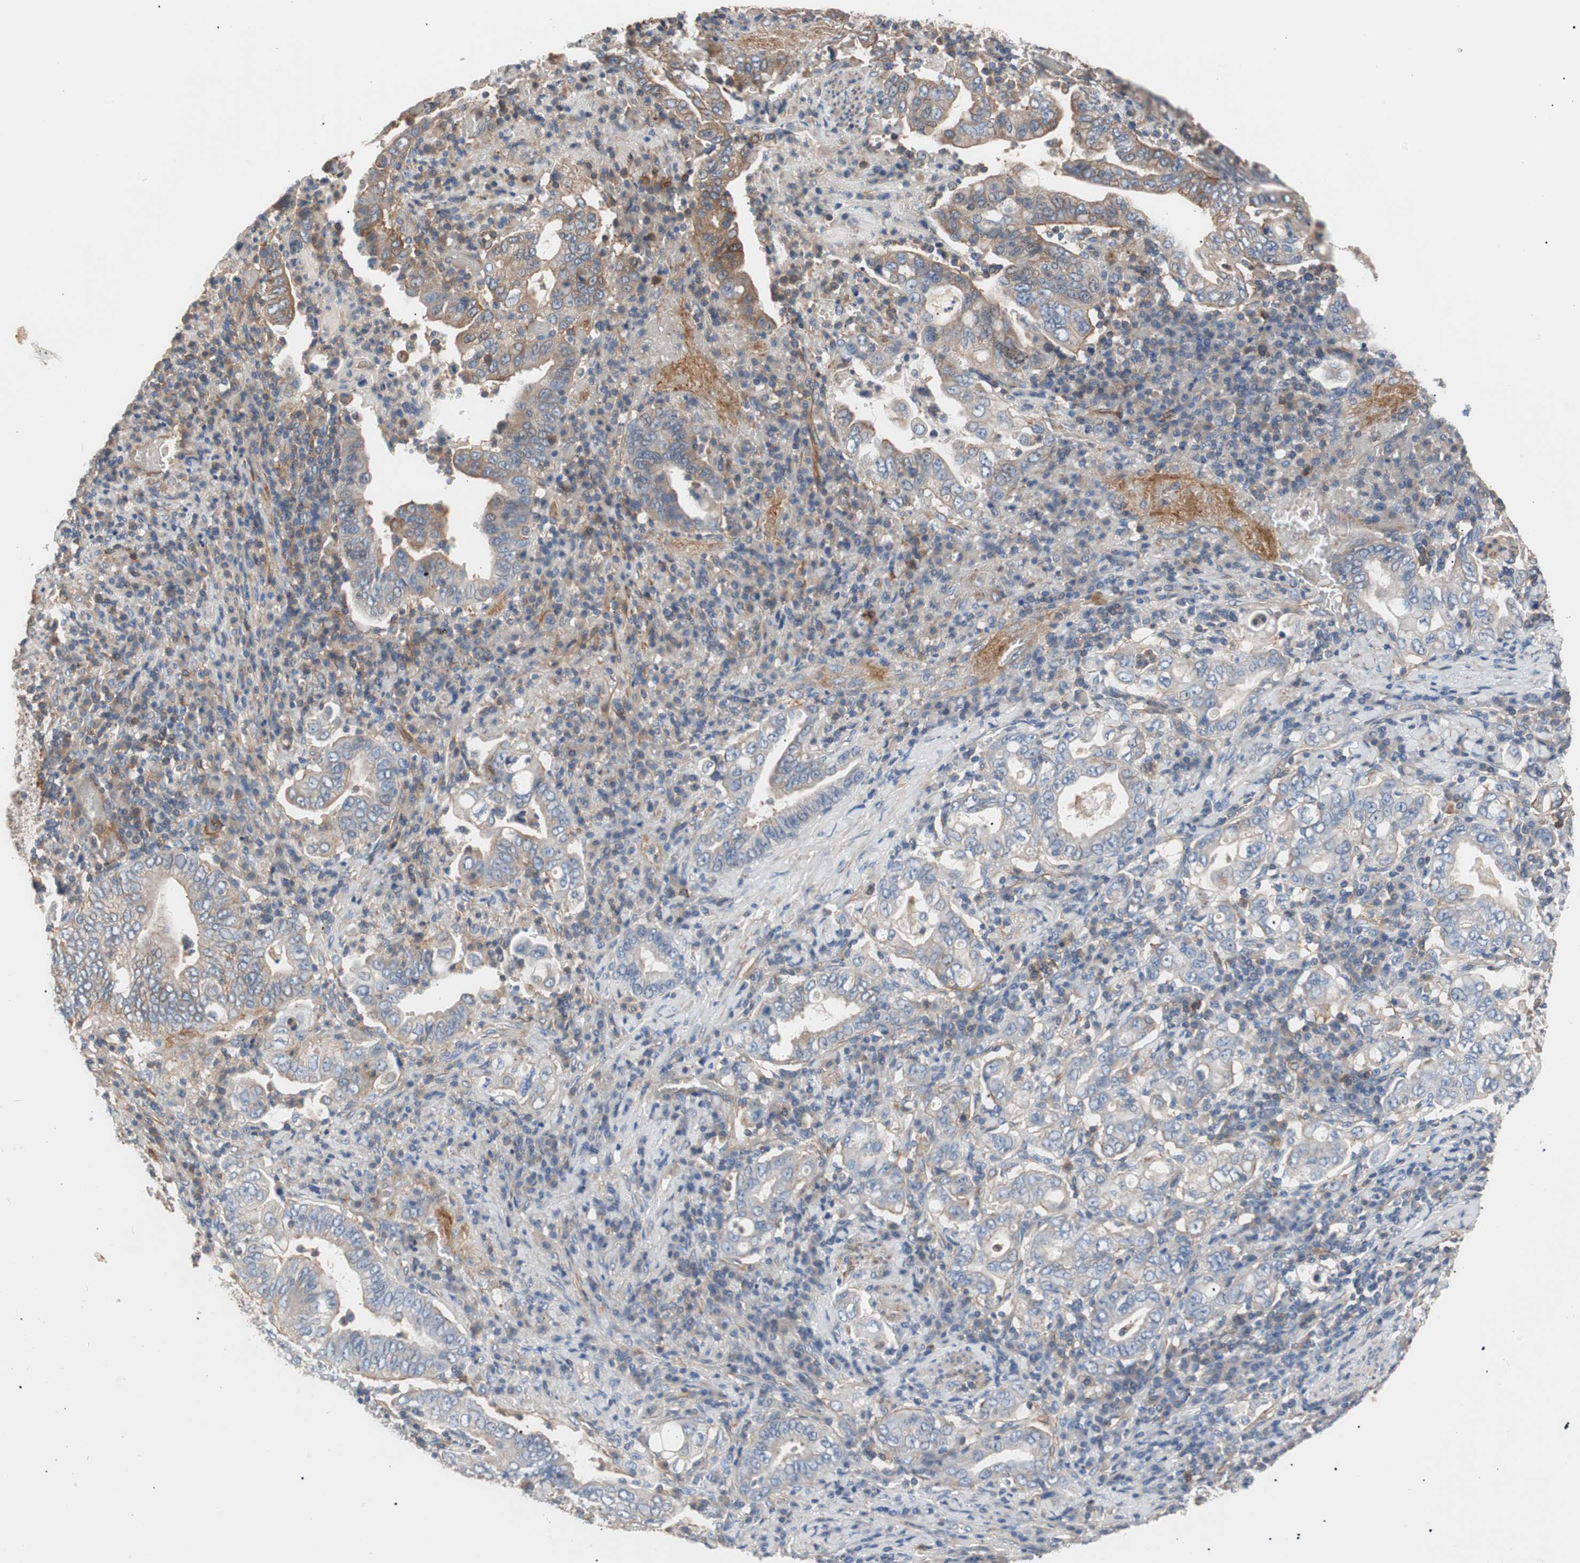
{"staining": {"intensity": "weak", "quantity": "<25%", "location": "cytoplasmic/membranous"}, "tissue": "stomach cancer", "cell_type": "Tumor cells", "image_type": "cancer", "snomed": [{"axis": "morphology", "description": "Normal tissue, NOS"}, {"axis": "morphology", "description": "Adenocarcinoma, NOS"}, {"axis": "topography", "description": "Esophagus"}, {"axis": "topography", "description": "Stomach, upper"}, {"axis": "topography", "description": "Peripheral nerve tissue"}], "caption": "High magnification brightfield microscopy of adenocarcinoma (stomach) stained with DAB (brown) and counterstained with hematoxylin (blue): tumor cells show no significant positivity. The staining was performed using DAB (3,3'-diaminobenzidine) to visualize the protein expression in brown, while the nuclei were stained in blue with hematoxylin (Magnification: 20x).", "gene": "GPR160", "patient": {"sex": "male", "age": 62}}